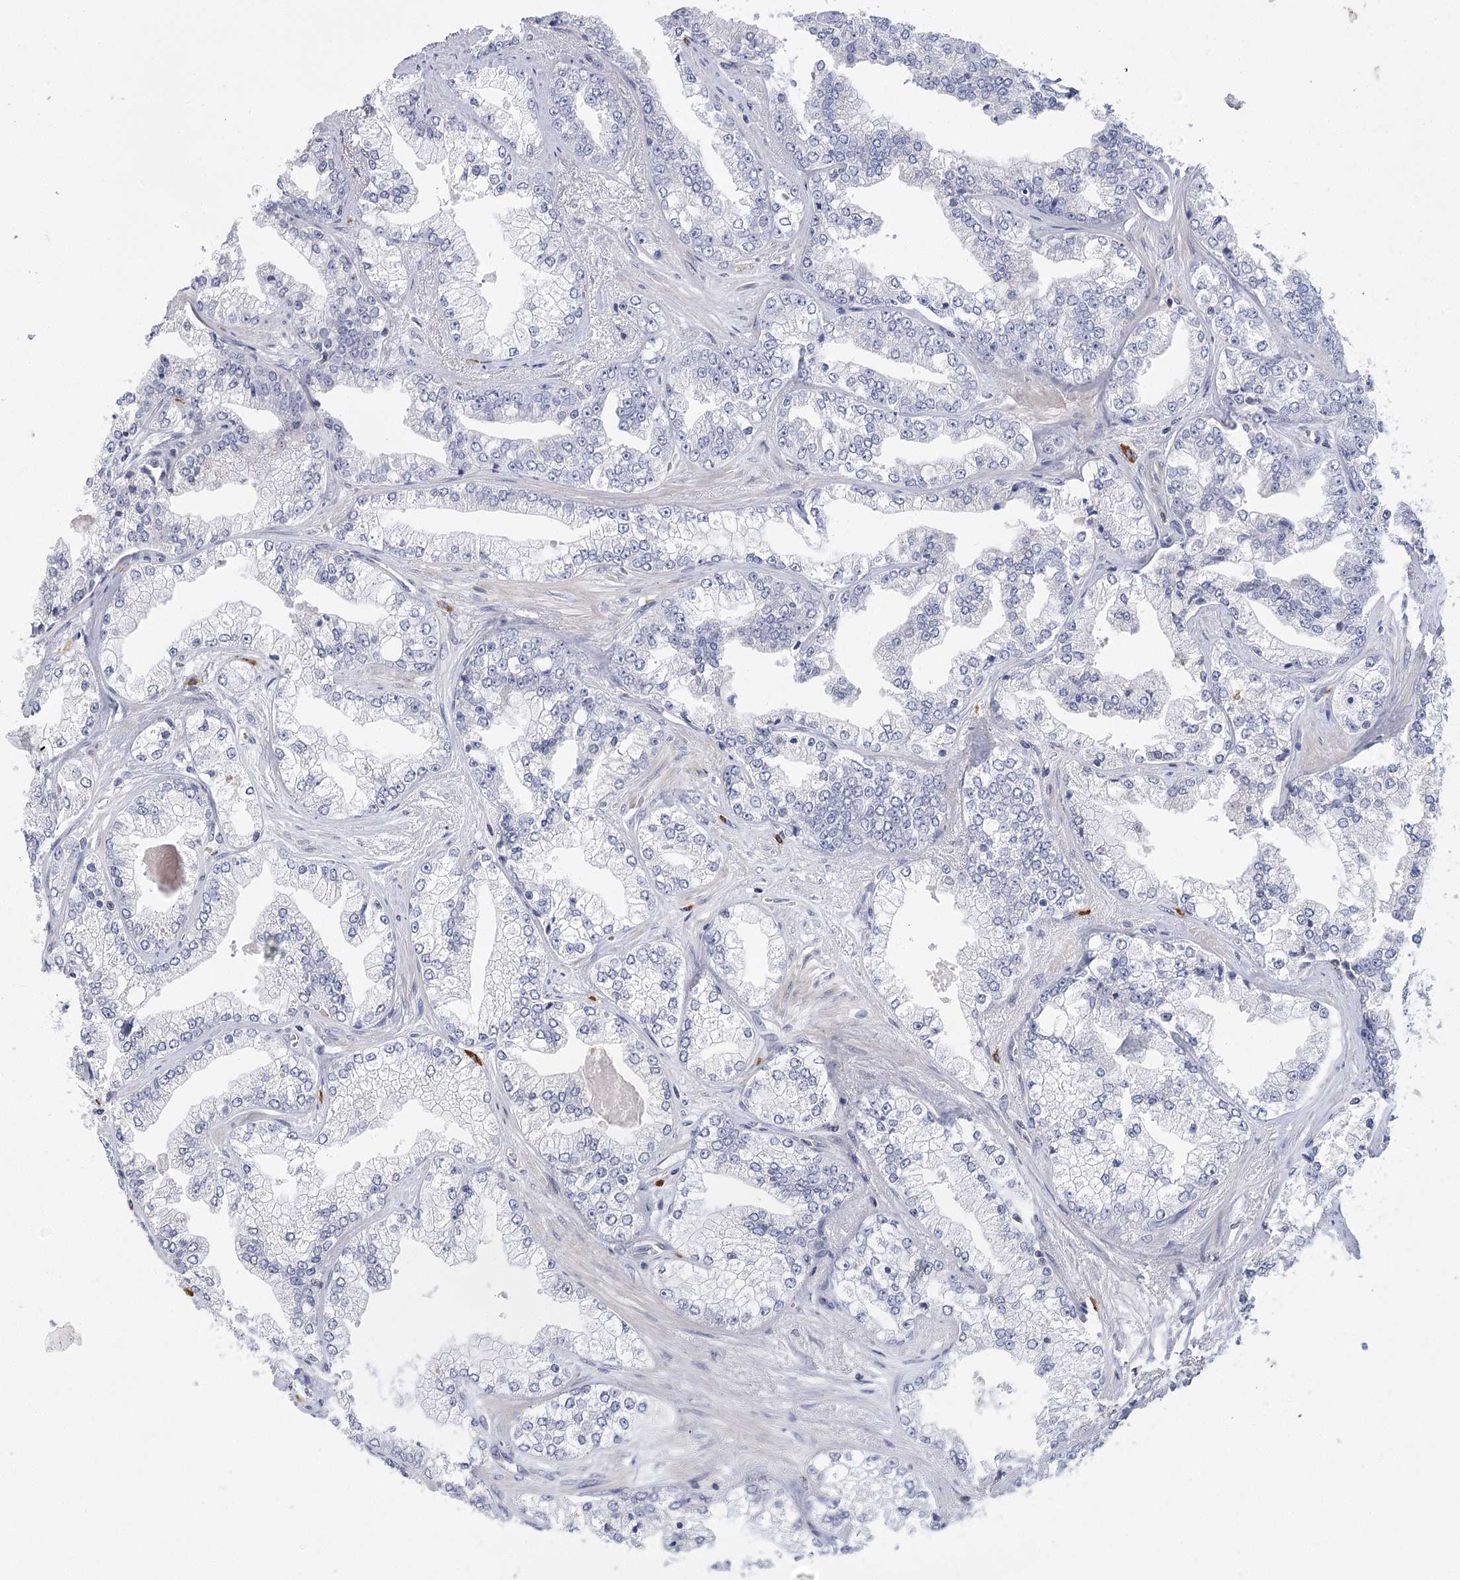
{"staining": {"intensity": "negative", "quantity": "none", "location": "none"}, "tissue": "prostate cancer", "cell_type": "Tumor cells", "image_type": "cancer", "snomed": [{"axis": "morphology", "description": "Adenocarcinoma, High grade"}, {"axis": "topography", "description": "Prostate"}], "caption": "Immunohistochemical staining of human prostate cancer (high-grade adenocarcinoma) exhibits no significant positivity in tumor cells.", "gene": "FAM76B", "patient": {"sex": "male", "age": 71}}